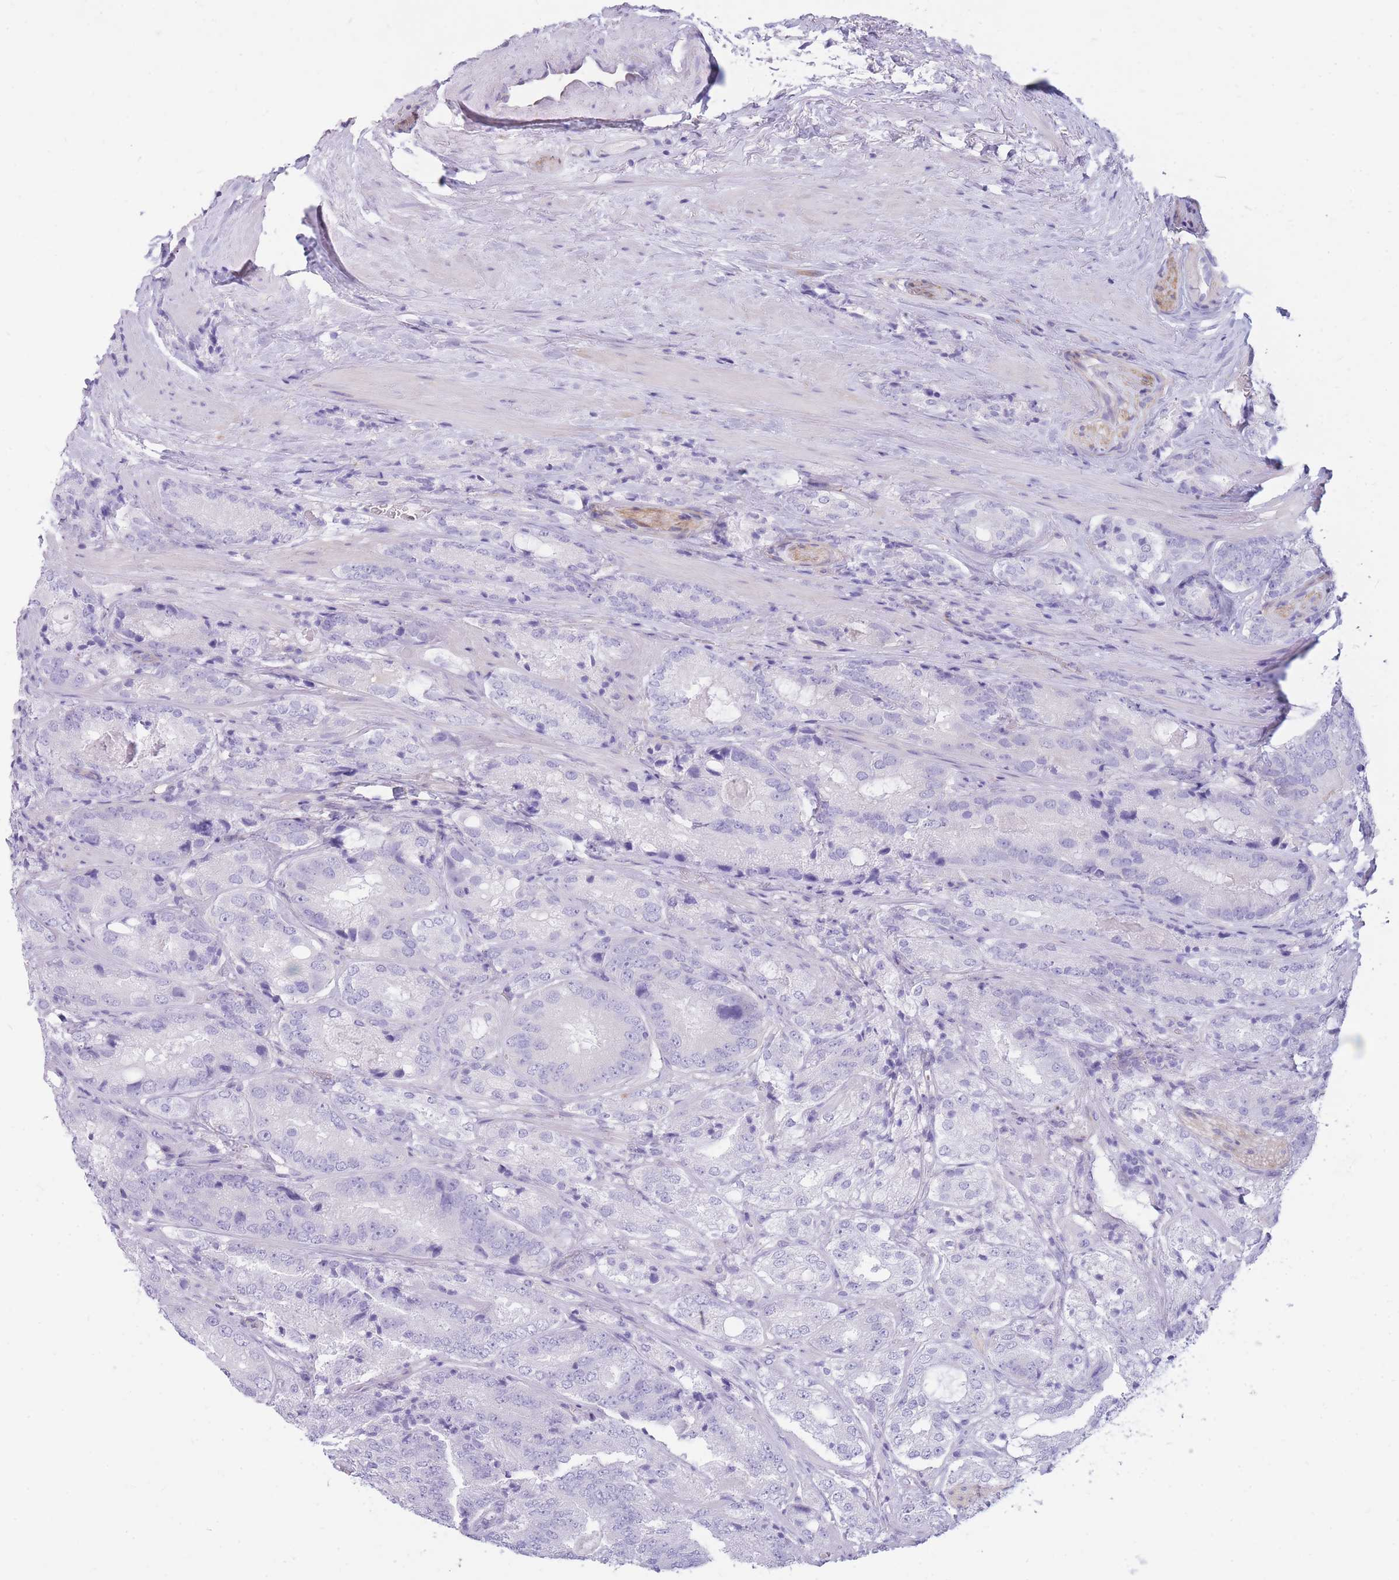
{"staining": {"intensity": "negative", "quantity": "none", "location": "none"}, "tissue": "prostate cancer", "cell_type": "Tumor cells", "image_type": "cancer", "snomed": [{"axis": "morphology", "description": "Adenocarcinoma, High grade"}, {"axis": "topography", "description": "Prostate"}], "caption": "Image shows no protein positivity in tumor cells of prostate cancer tissue.", "gene": "MTSS2", "patient": {"sex": "male", "age": 63}}